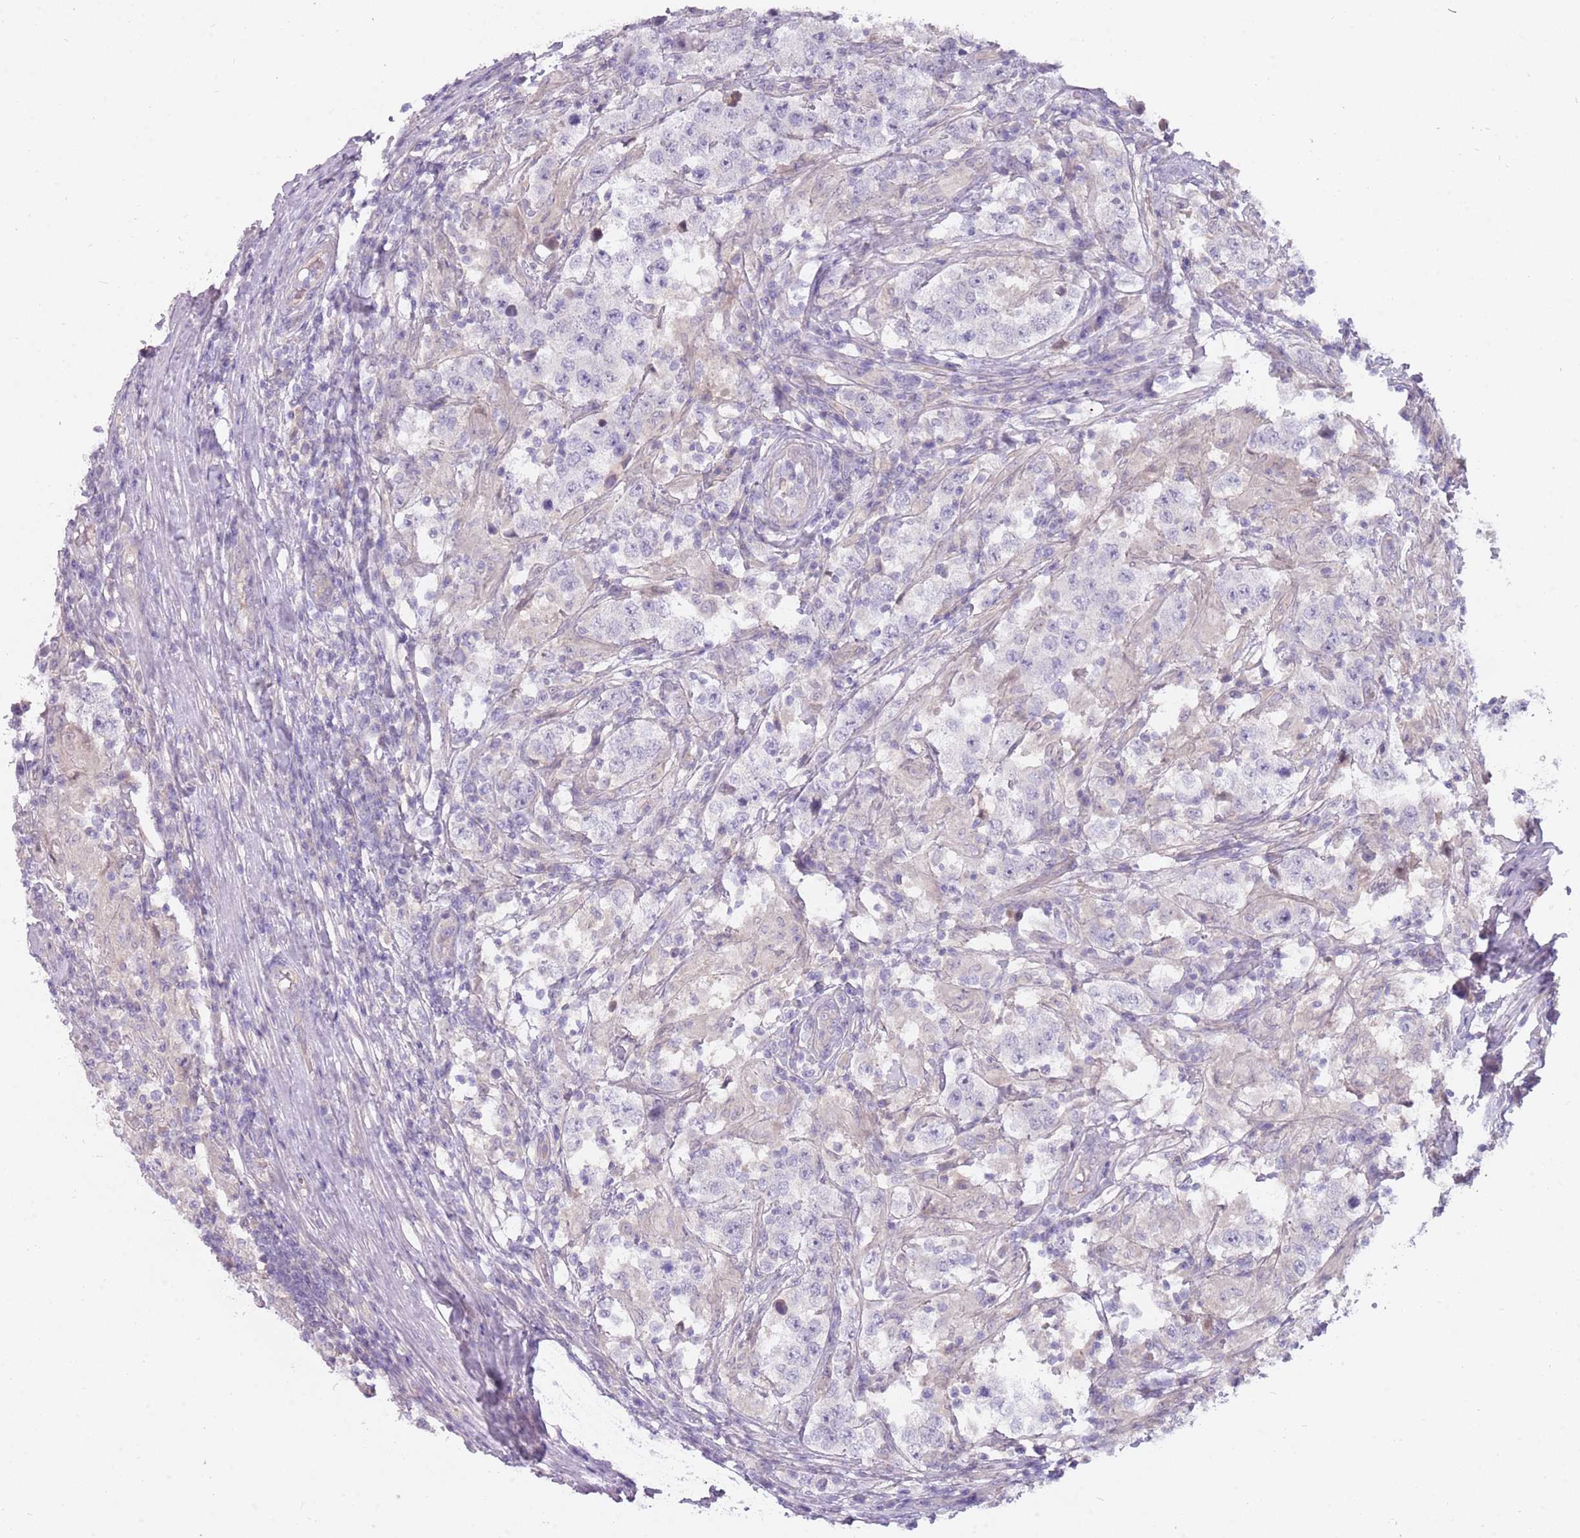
{"staining": {"intensity": "negative", "quantity": "none", "location": "none"}, "tissue": "testis cancer", "cell_type": "Tumor cells", "image_type": "cancer", "snomed": [{"axis": "morphology", "description": "Seminoma, NOS"}, {"axis": "morphology", "description": "Carcinoma, Embryonal, NOS"}, {"axis": "topography", "description": "Testis"}], "caption": "The photomicrograph shows no significant staining in tumor cells of seminoma (testis).", "gene": "DDX4", "patient": {"sex": "male", "age": 41}}